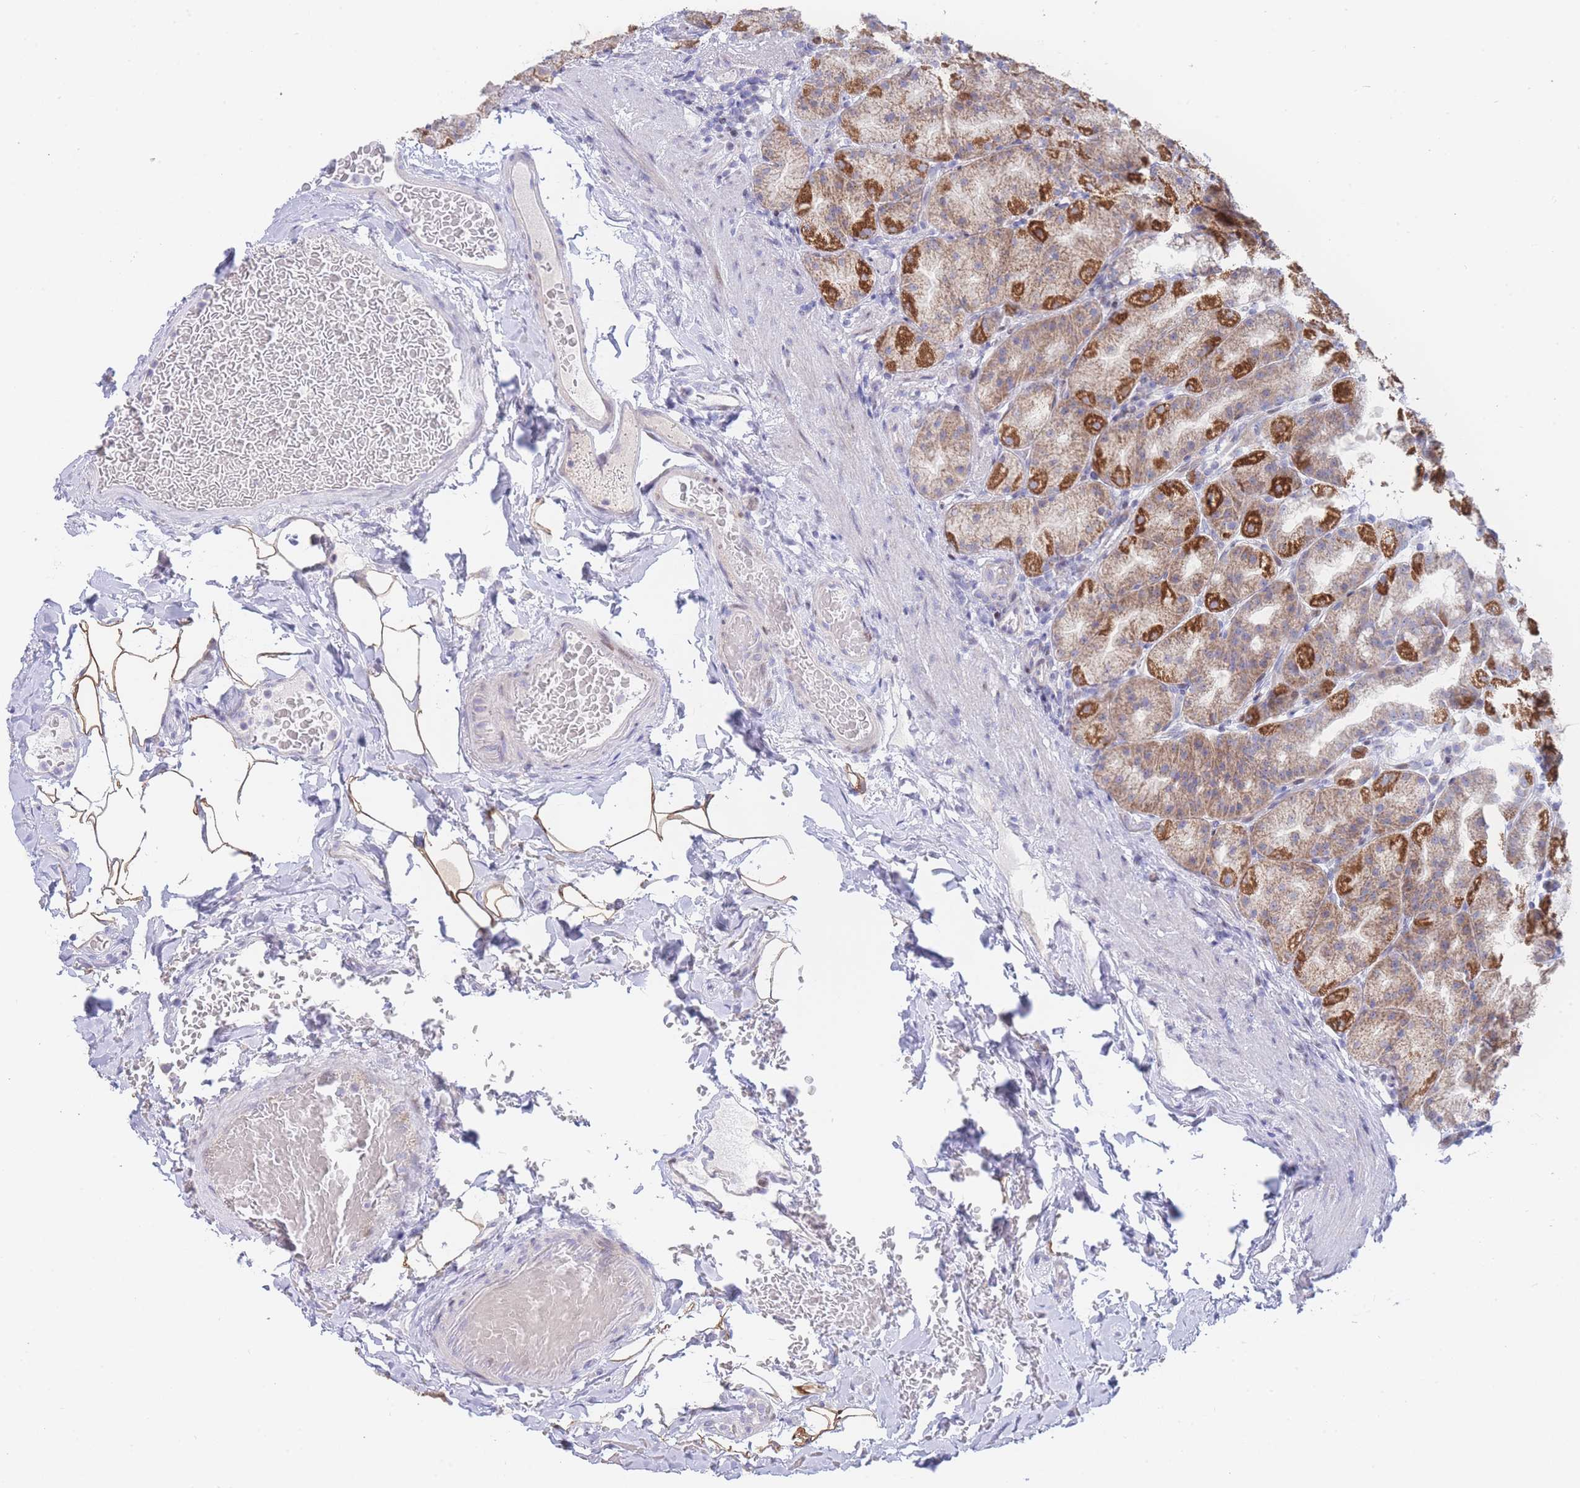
{"staining": {"intensity": "strong", "quantity": "25%-75%", "location": "cytoplasmic/membranous"}, "tissue": "stomach", "cell_type": "Glandular cells", "image_type": "normal", "snomed": [{"axis": "morphology", "description": "Normal tissue, NOS"}, {"axis": "topography", "description": "Stomach, upper"}, {"axis": "topography", "description": "Stomach"}], "caption": "Glandular cells reveal high levels of strong cytoplasmic/membranous positivity in about 25%-75% of cells in benign human stomach. Using DAB (brown) and hematoxylin (blue) stains, captured at high magnification using brightfield microscopy.", "gene": "GPAM", "patient": {"sex": "male", "age": 68}}